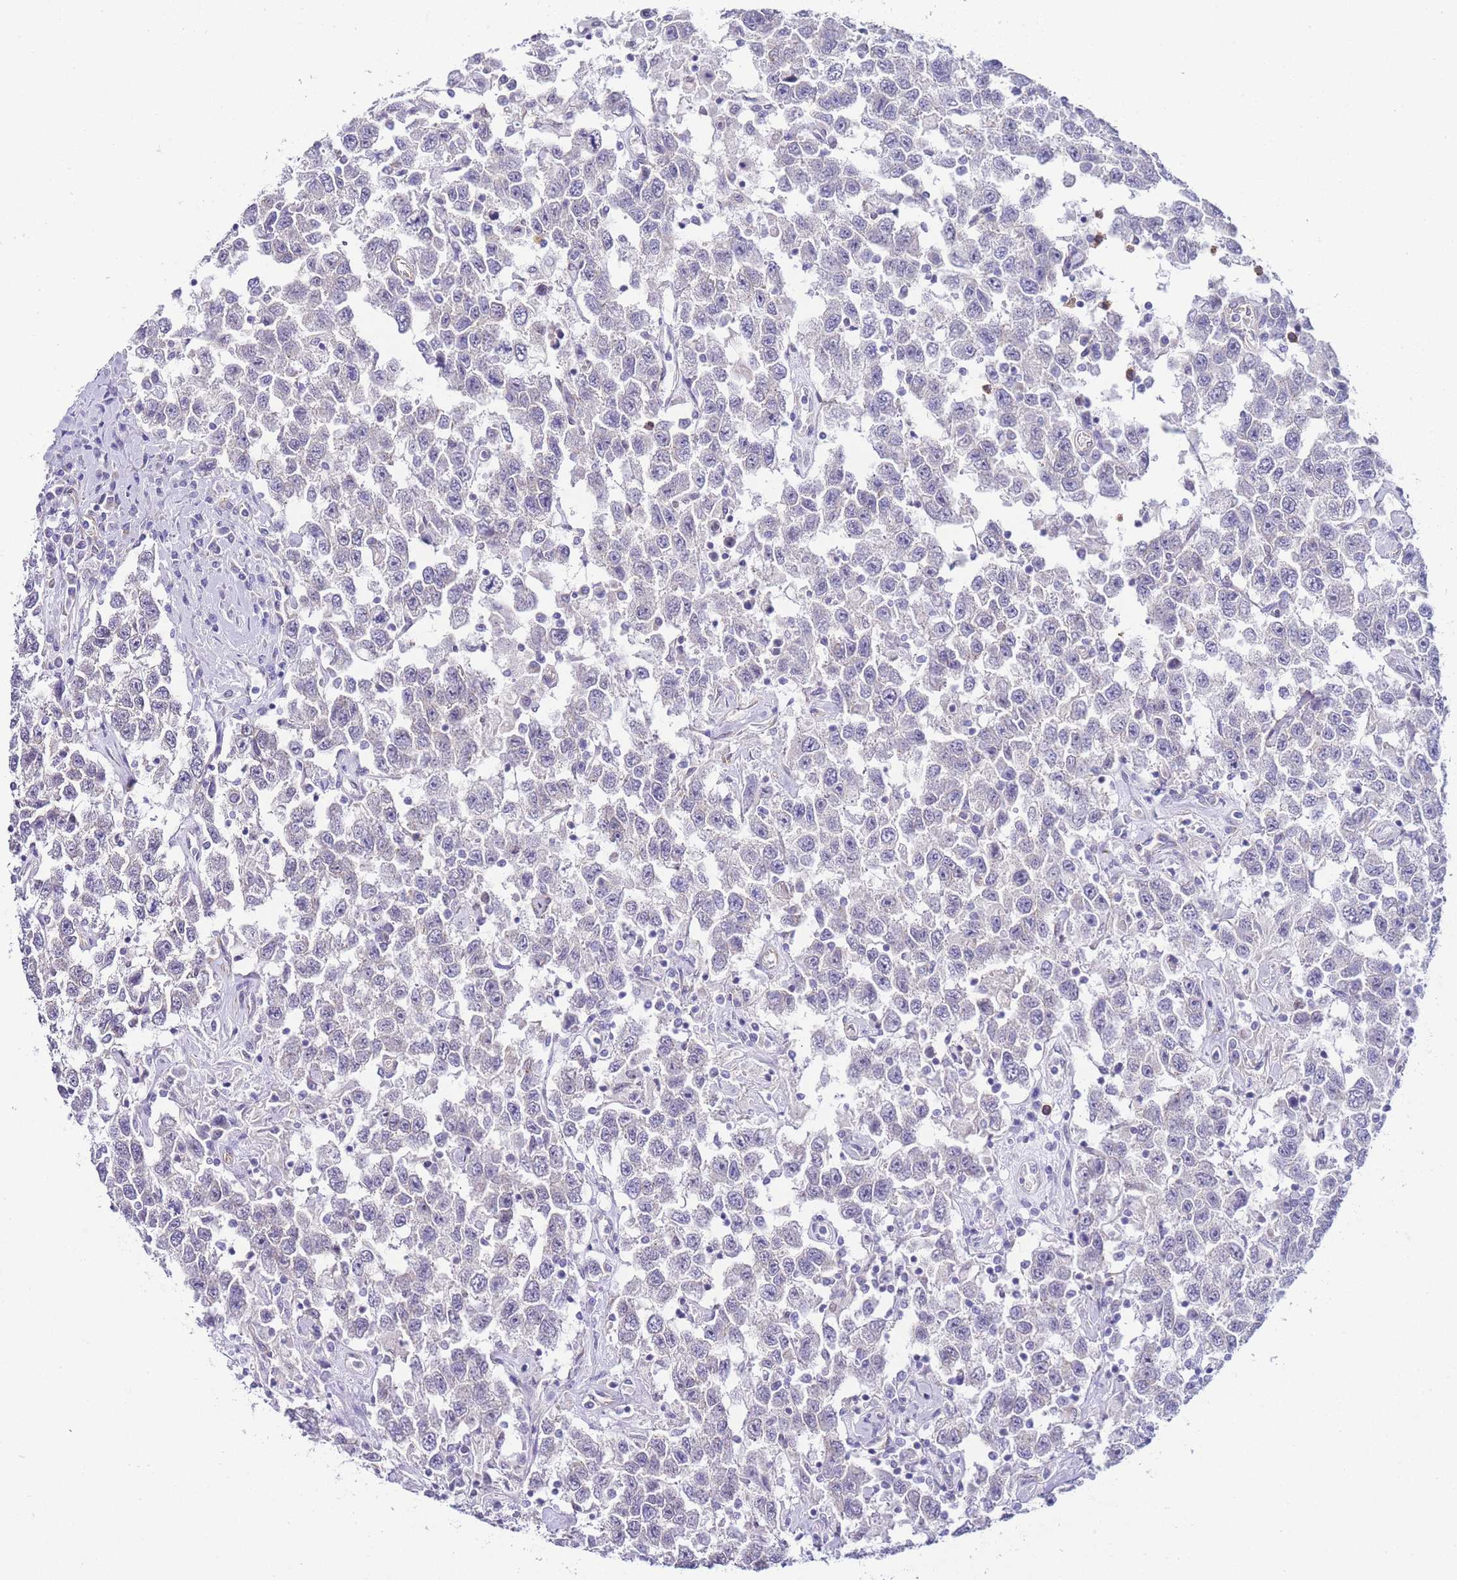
{"staining": {"intensity": "negative", "quantity": "none", "location": "none"}, "tissue": "testis cancer", "cell_type": "Tumor cells", "image_type": "cancer", "snomed": [{"axis": "morphology", "description": "Seminoma, NOS"}, {"axis": "topography", "description": "Testis"}], "caption": "The image reveals no significant staining in tumor cells of testis cancer.", "gene": "PDCD7", "patient": {"sex": "male", "age": 41}}